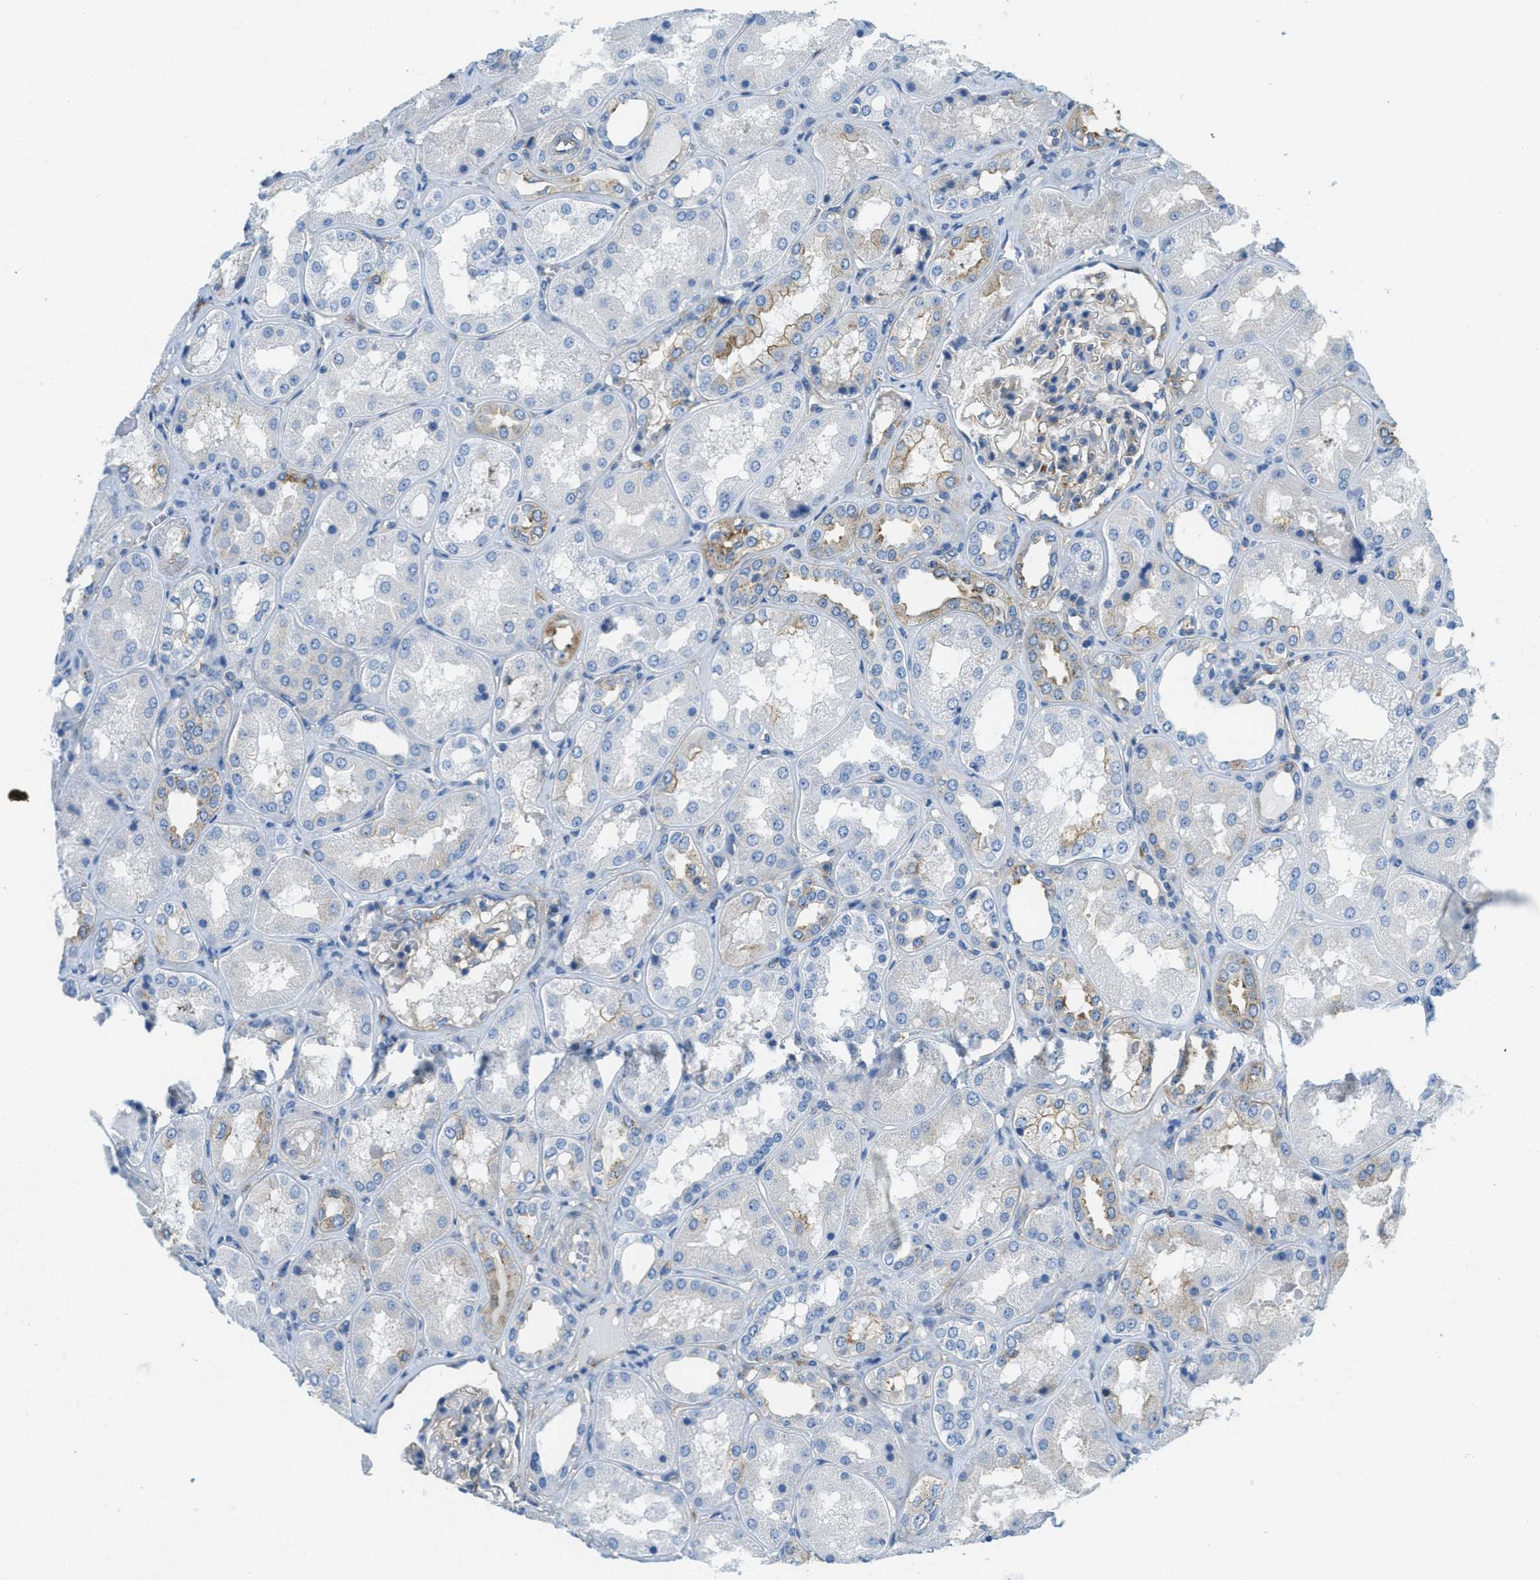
{"staining": {"intensity": "weak", "quantity": ">75%", "location": "cytoplasmic/membranous"}, "tissue": "kidney", "cell_type": "Cells in glomeruli", "image_type": "normal", "snomed": [{"axis": "morphology", "description": "Normal tissue, NOS"}, {"axis": "topography", "description": "Kidney"}], "caption": "Immunohistochemistry (IHC) of normal human kidney shows low levels of weak cytoplasmic/membranous positivity in about >75% of cells in glomeruli.", "gene": "AP2B1", "patient": {"sex": "female", "age": 56}}